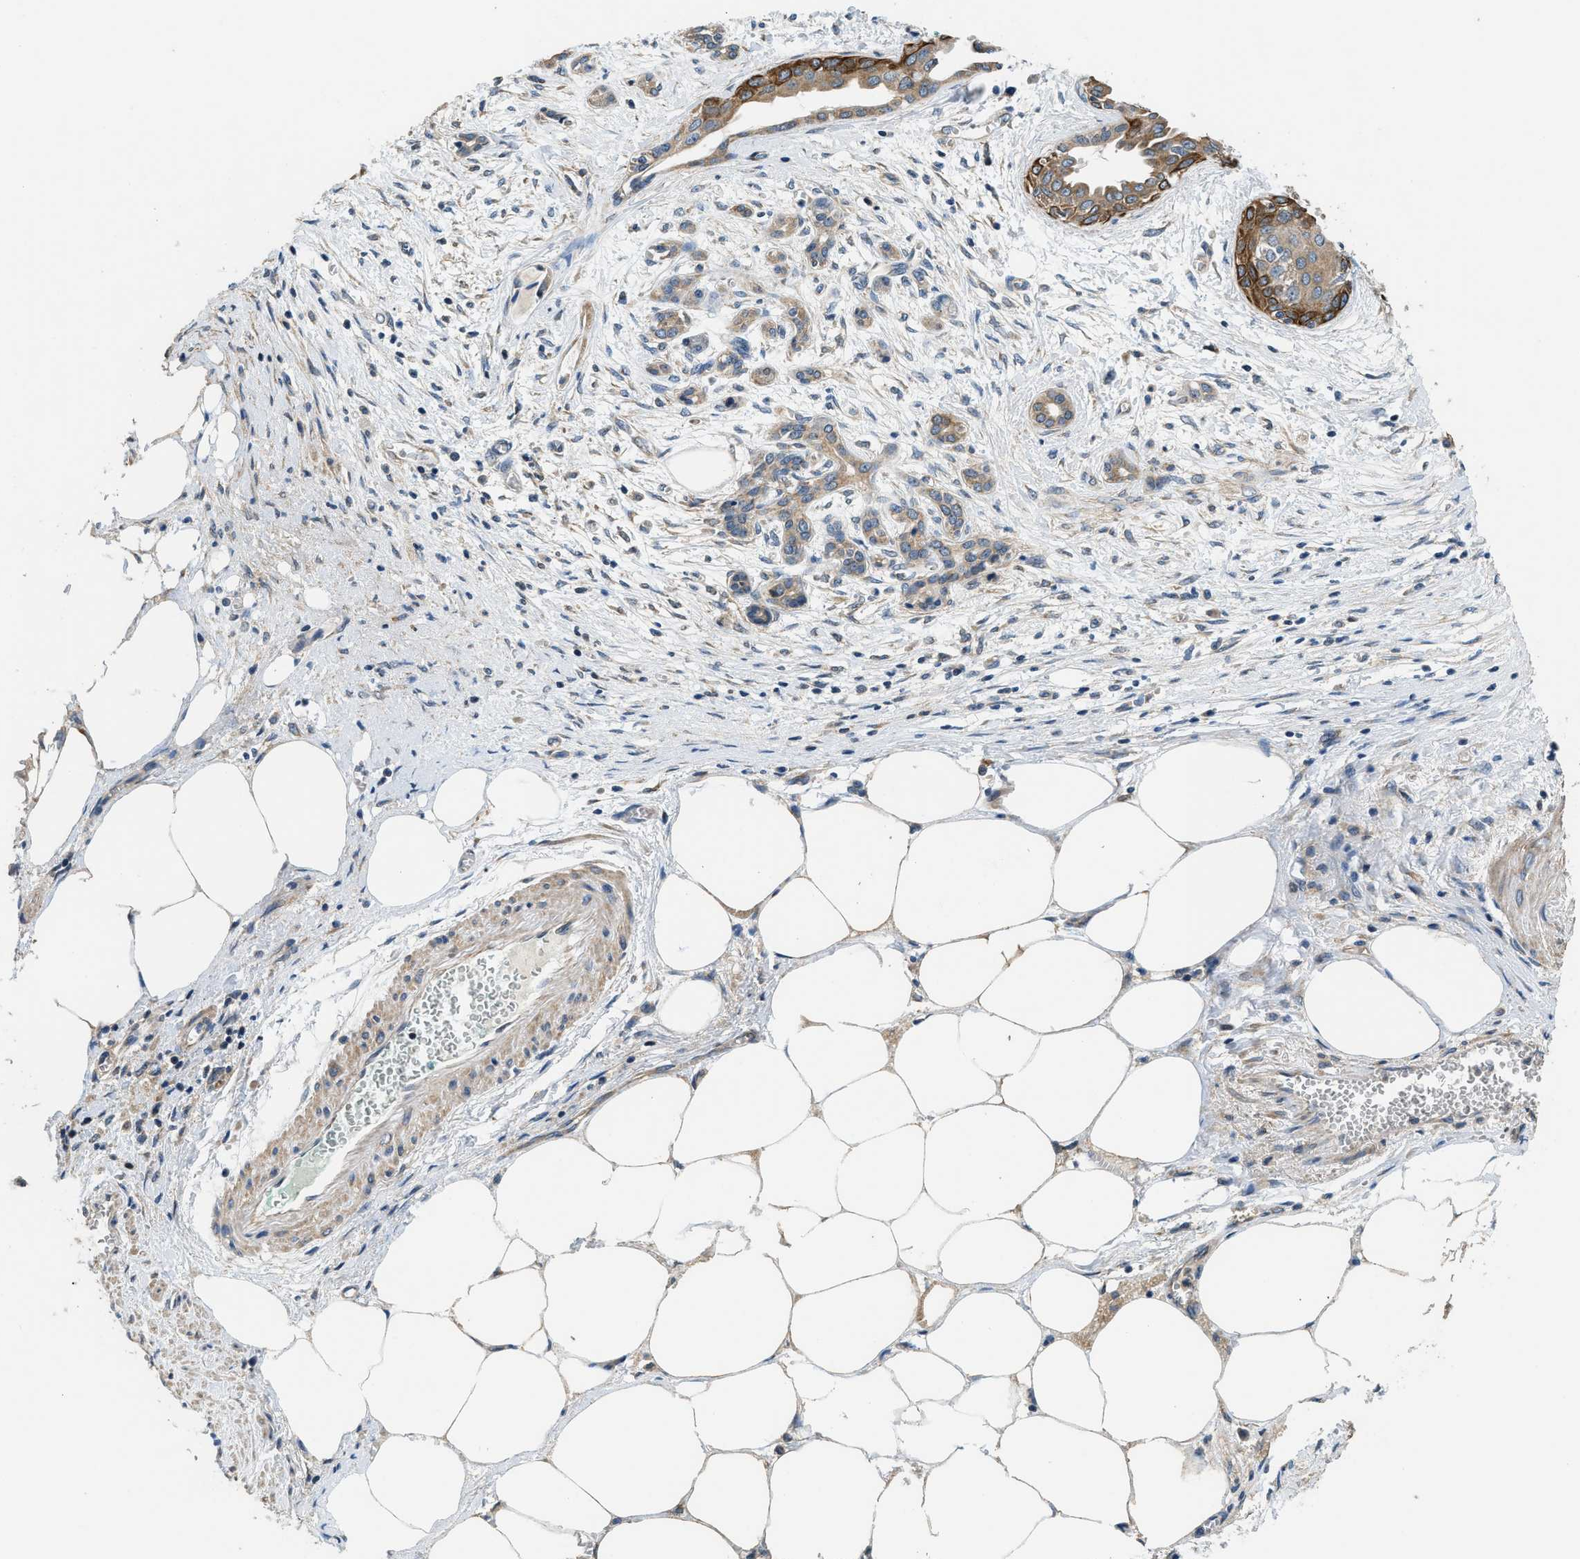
{"staining": {"intensity": "moderate", "quantity": ">75%", "location": "cytoplasmic/membranous"}, "tissue": "pancreatic cancer", "cell_type": "Tumor cells", "image_type": "cancer", "snomed": [{"axis": "morphology", "description": "Adenocarcinoma, NOS"}, {"axis": "topography", "description": "Pancreas"}], "caption": "Pancreatic cancer (adenocarcinoma) tissue demonstrates moderate cytoplasmic/membranous expression in approximately >75% of tumor cells", "gene": "SSH2", "patient": {"sex": "female", "age": 70}}